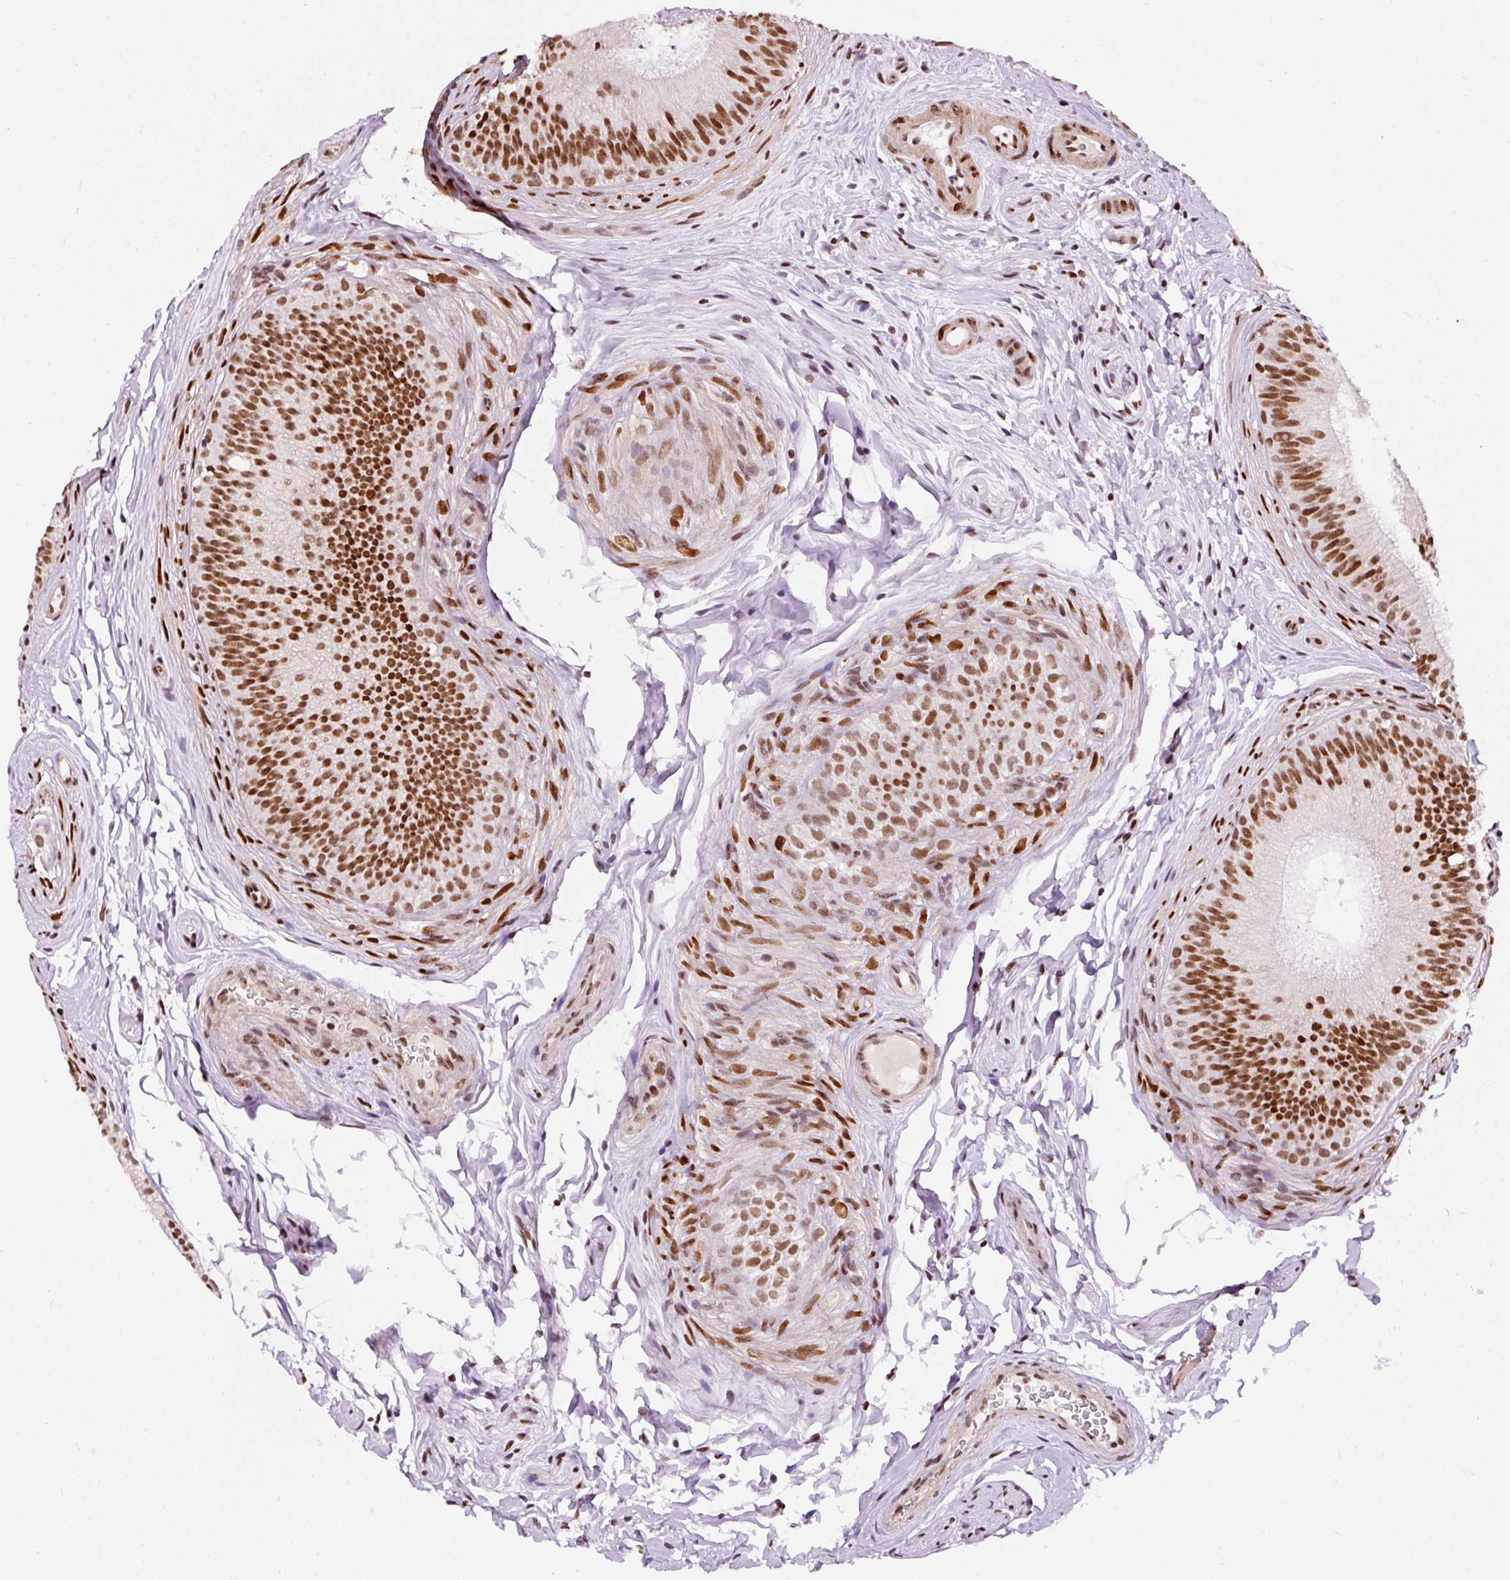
{"staining": {"intensity": "strong", "quantity": ">75%", "location": "nuclear"}, "tissue": "epididymis", "cell_type": "Glandular cells", "image_type": "normal", "snomed": [{"axis": "morphology", "description": "Normal tissue, NOS"}, {"axis": "topography", "description": "Epididymis"}], "caption": "Epididymis stained with DAB (3,3'-diaminobenzidine) IHC reveals high levels of strong nuclear positivity in about >75% of glandular cells. Using DAB (brown) and hematoxylin (blue) stains, captured at high magnification using brightfield microscopy.", "gene": "HNRNPC", "patient": {"sex": "male", "age": 24}}